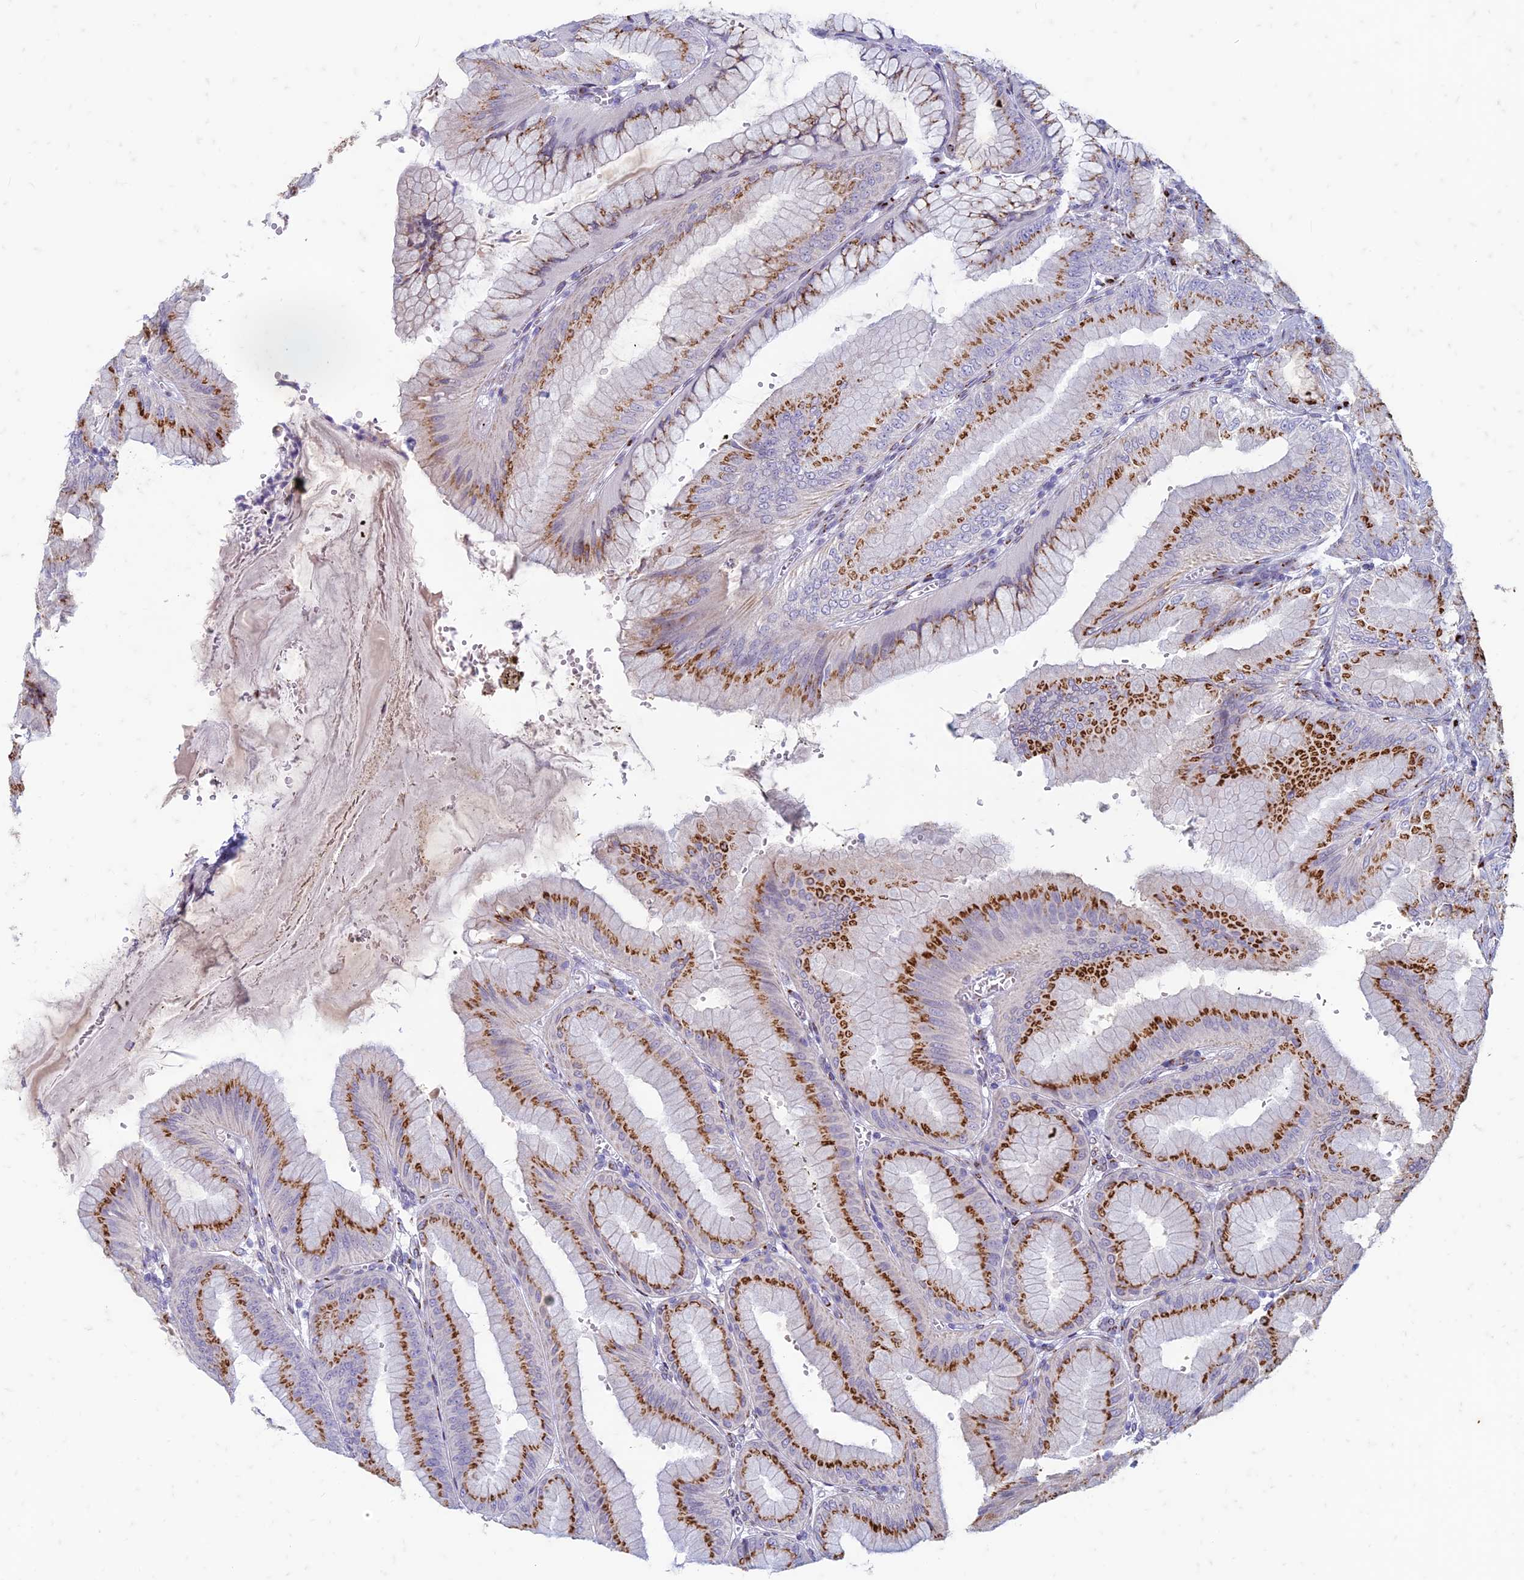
{"staining": {"intensity": "strong", "quantity": ">75%", "location": "cytoplasmic/membranous"}, "tissue": "stomach", "cell_type": "Glandular cells", "image_type": "normal", "snomed": [{"axis": "morphology", "description": "Normal tissue, NOS"}, {"axis": "topography", "description": "Stomach, lower"}], "caption": "Immunohistochemistry (IHC) histopathology image of benign stomach: human stomach stained using IHC demonstrates high levels of strong protein expression localized specifically in the cytoplasmic/membranous of glandular cells, appearing as a cytoplasmic/membranous brown color.", "gene": "FAM3C", "patient": {"sex": "male", "age": 71}}